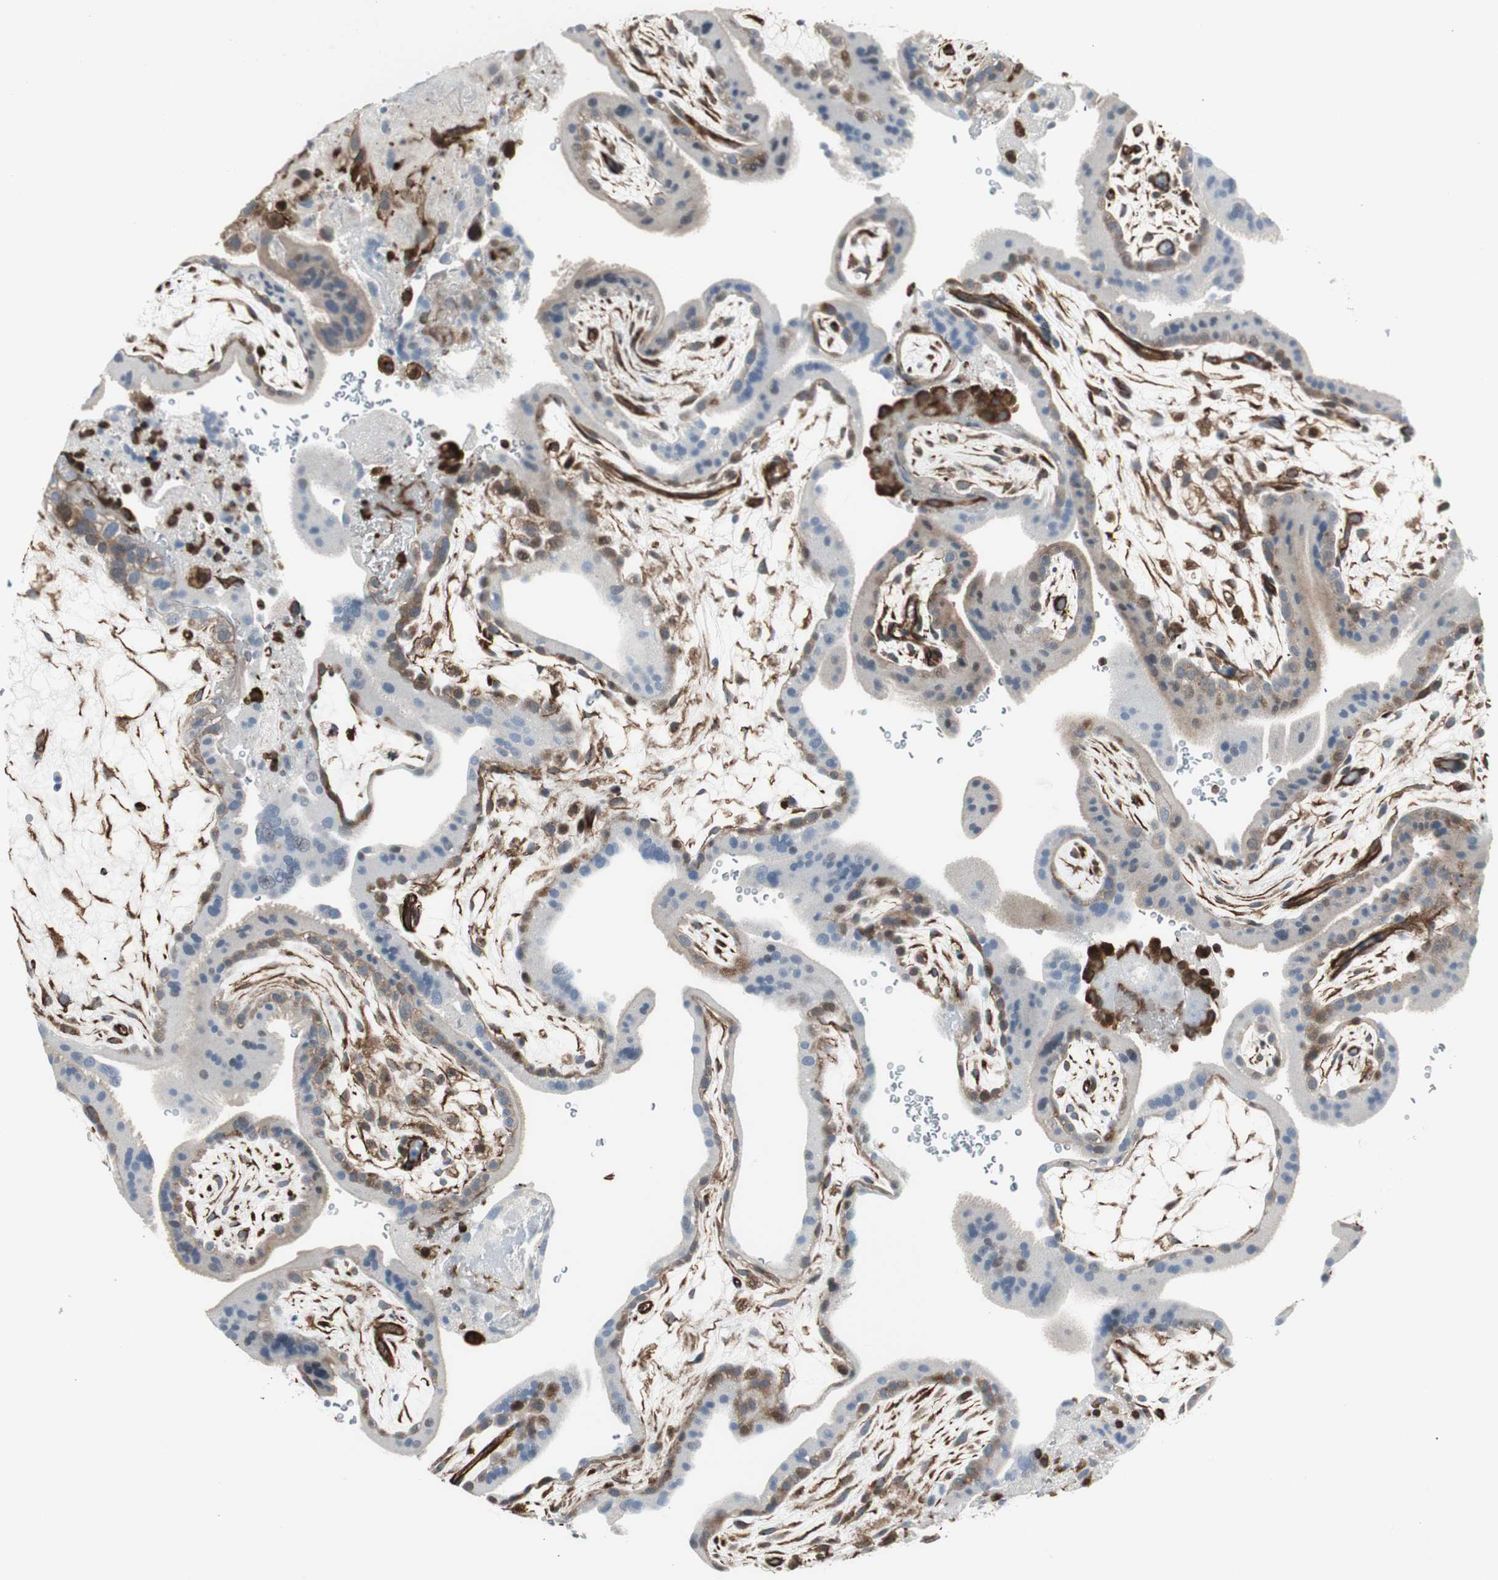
{"staining": {"intensity": "weak", "quantity": "25%-75%", "location": "cytoplasmic/membranous"}, "tissue": "placenta", "cell_type": "Trophoblastic cells", "image_type": "normal", "snomed": [{"axis": "morphology", "description": "Normal tissue, NOS"}, {"axis": "topography", "description": "Placenta"}], "caption": "There is low levels of weak cytoplasmic/membranous staining in trophoblastic cells of unremarkable placenta, as demonstrated by immunohistochemical staining (brown color).", "gene": "MAD2L2", "patient": {"sex": "female", "age": 19}}